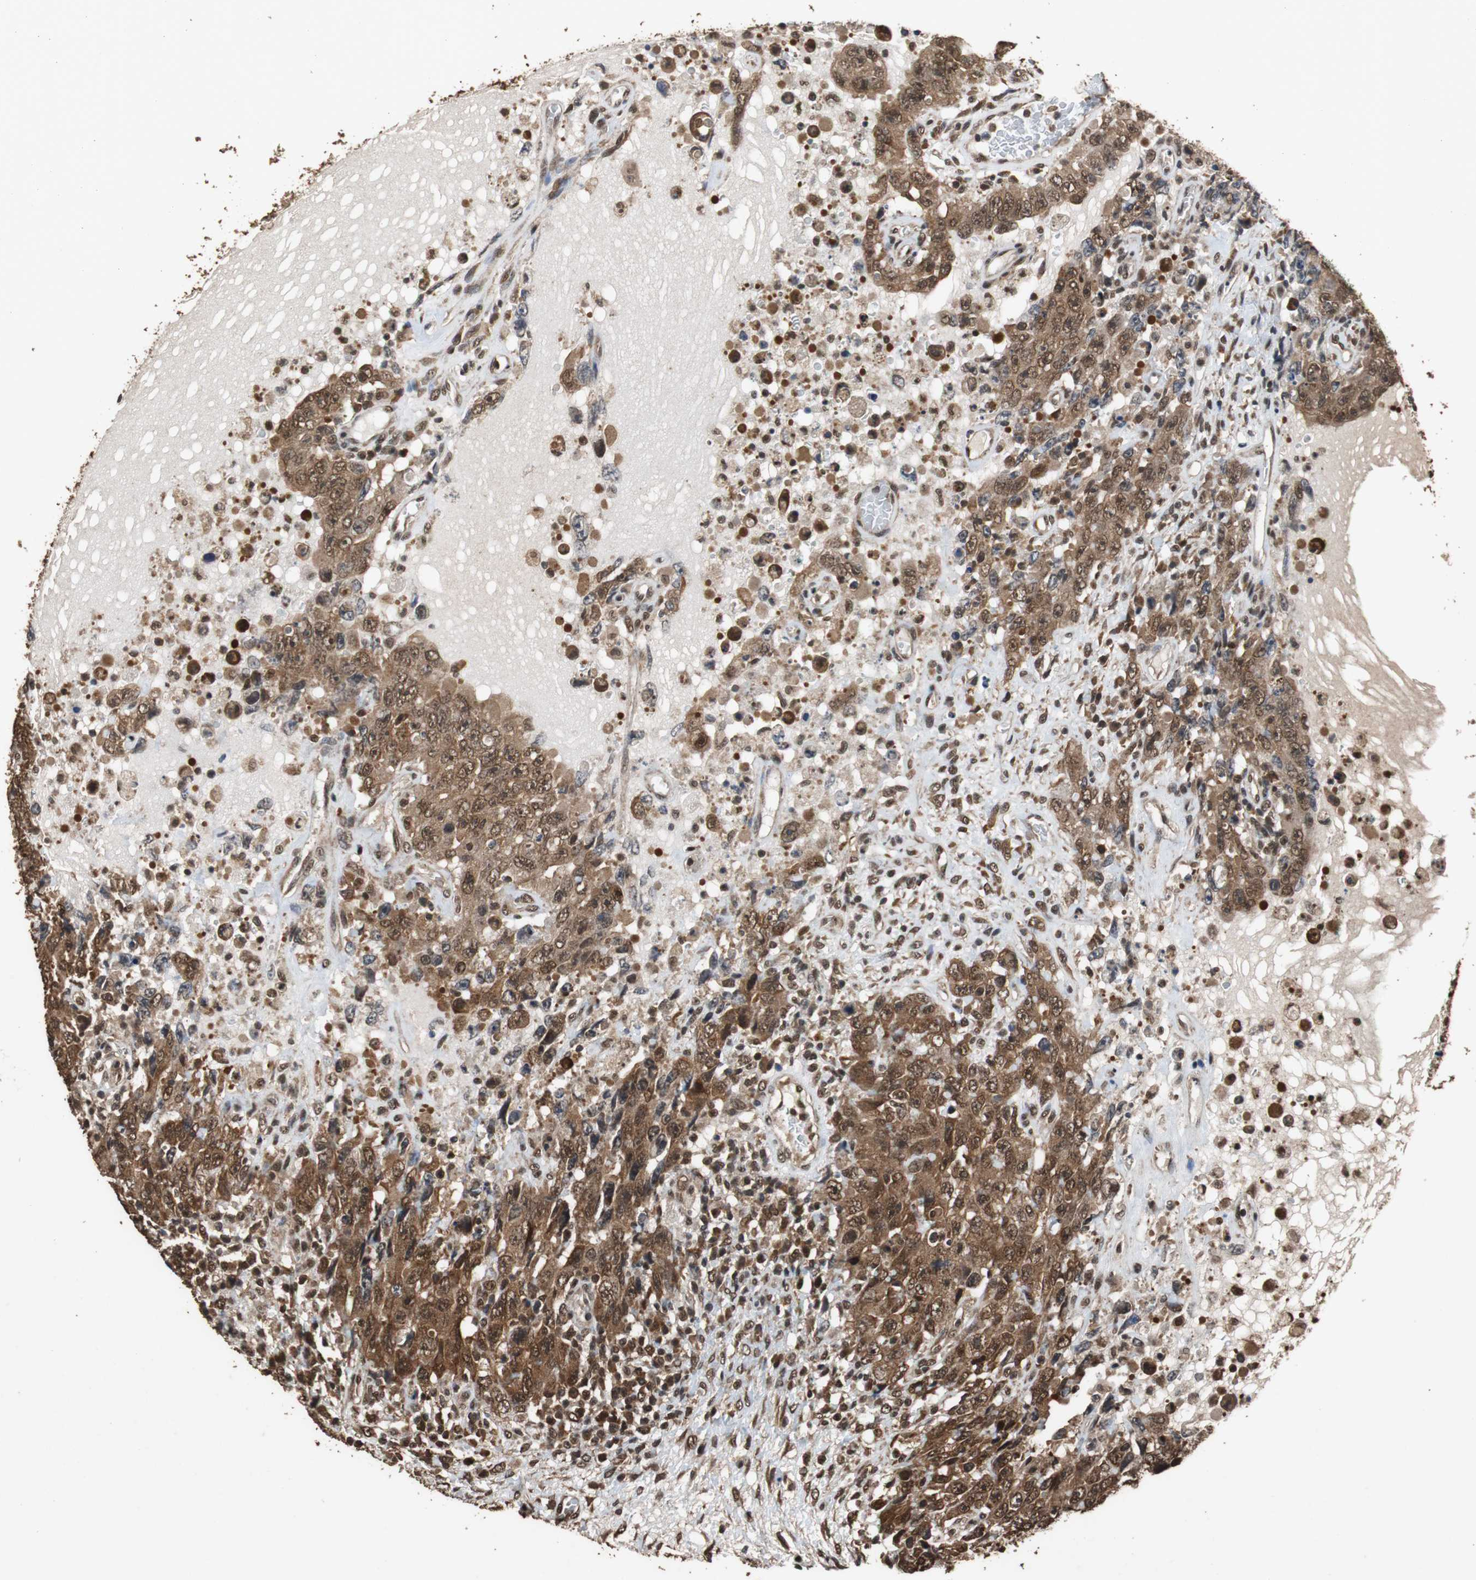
{"staining": {"intensity": "strong", "quantity": ">75%", "location": "cytoplasmic/membranous,nuclear"}, "tissue": "testis cancer", "cell_type": "Tumor cells", "image_type": "cancer", "snomed": [{"axis": "morphology", "description": "Carcinoma, Embryonal, NOS"}, {"axis": "topography", "description": "Testis"}], "caption": "Embryonal carcinoma (testis) stained with a protein marker demonstrates strong staining in tumor cells.", "gene": "ZNF18", "patient": {"sex": "male", "age": 26}}